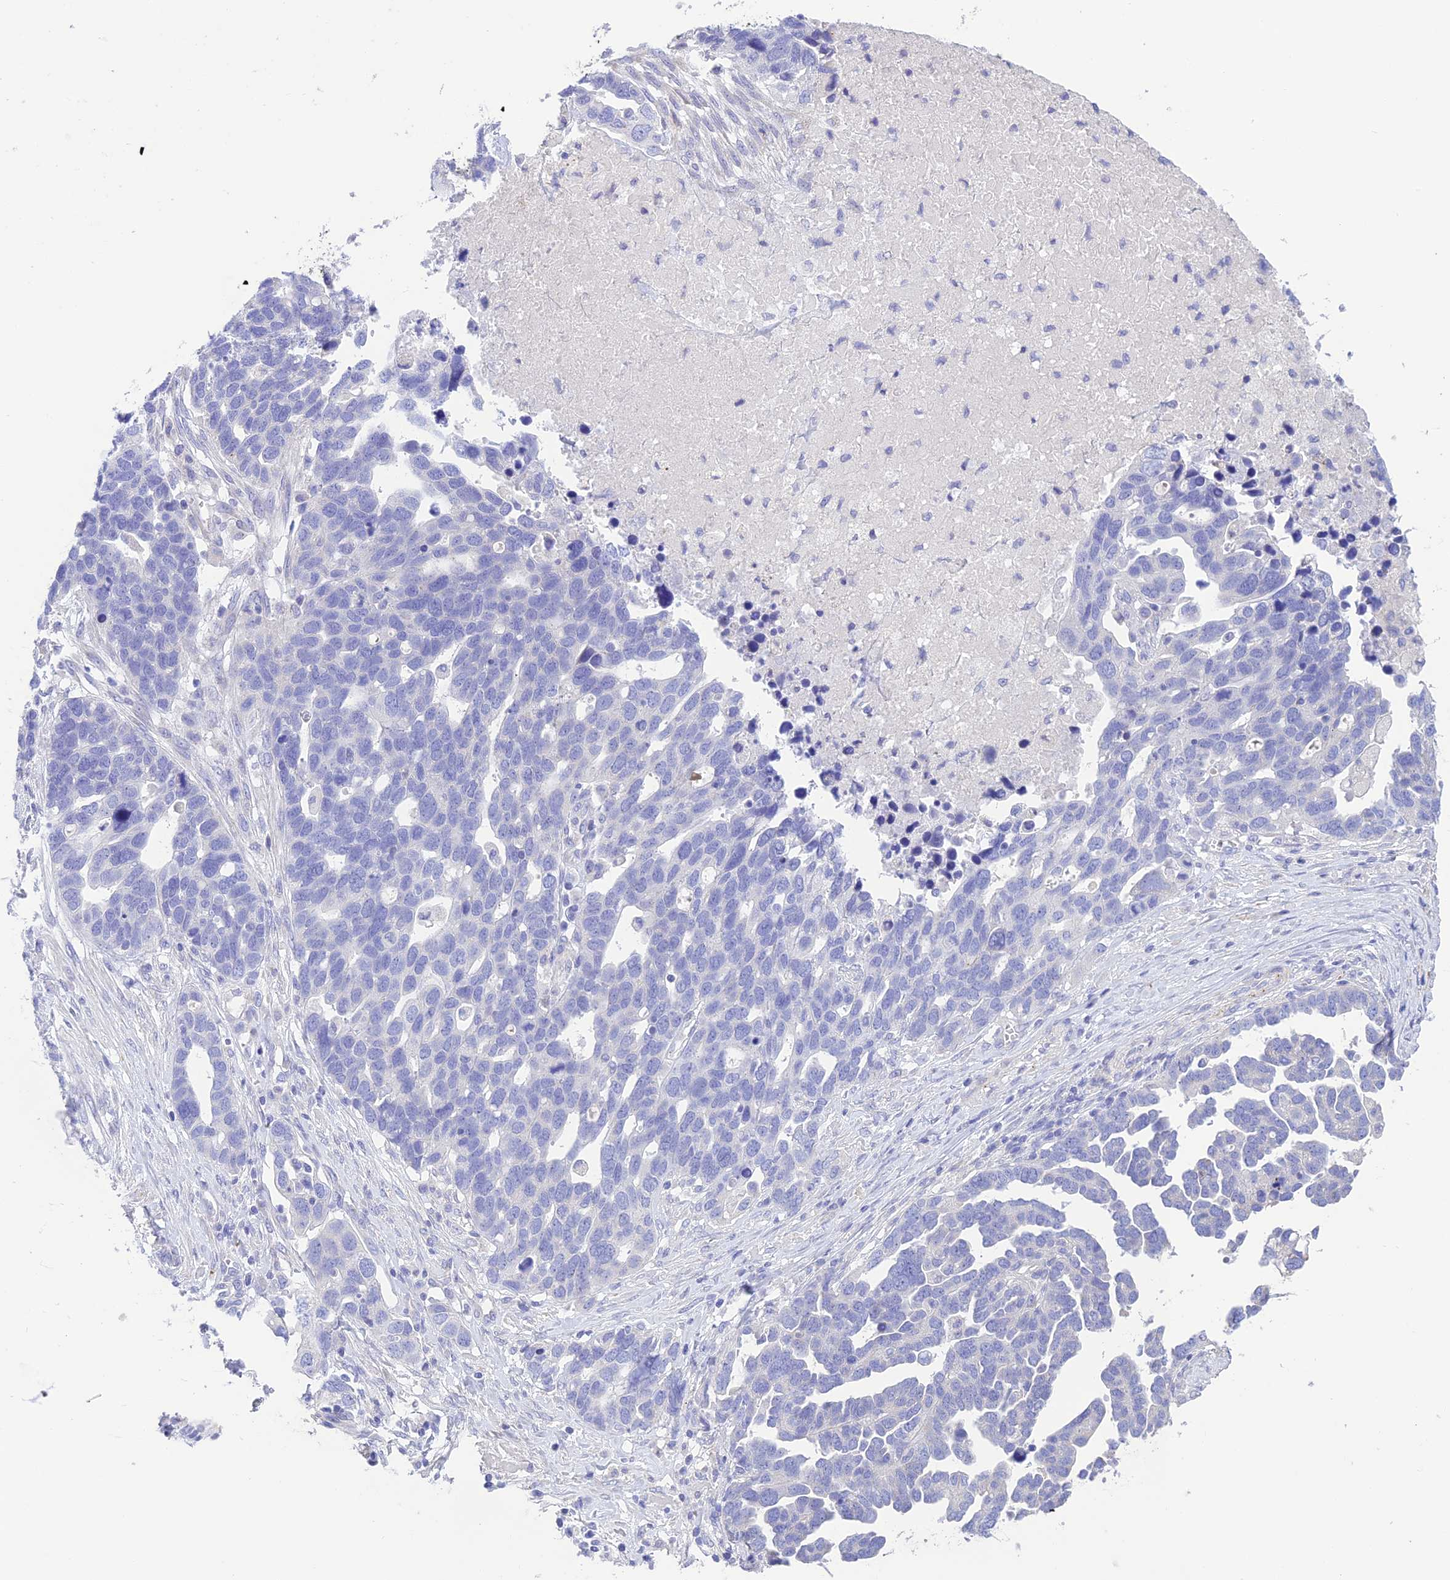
{"staining": {"intensity": "negative", "quantity": "none", "location": "none"}, "tissue": "ovarian cancer", "cell_type": "Tumor cells", "image_type": "cancer", "snomed": [{"axis": "morphology", "description": "Cystadenocarcinoma, serous, NOS"}, {"axis": "topography", "description": "Ovary"}], "caption": "DAB (3,3'-diaminobenzidine) immunohistochemical staining of ovarian serous cystadenocarcinoma reveals no significant expression in tumor cells. The staining was performed using DAB (3,3'-diaminobenzidine) to visualize the protein expression in brown, while the nuclei were stained in blue with hematoxylin (Magnification: 20x).", "gene": "HSD17B2", "patient": {"sex": "female", "age": 54}}